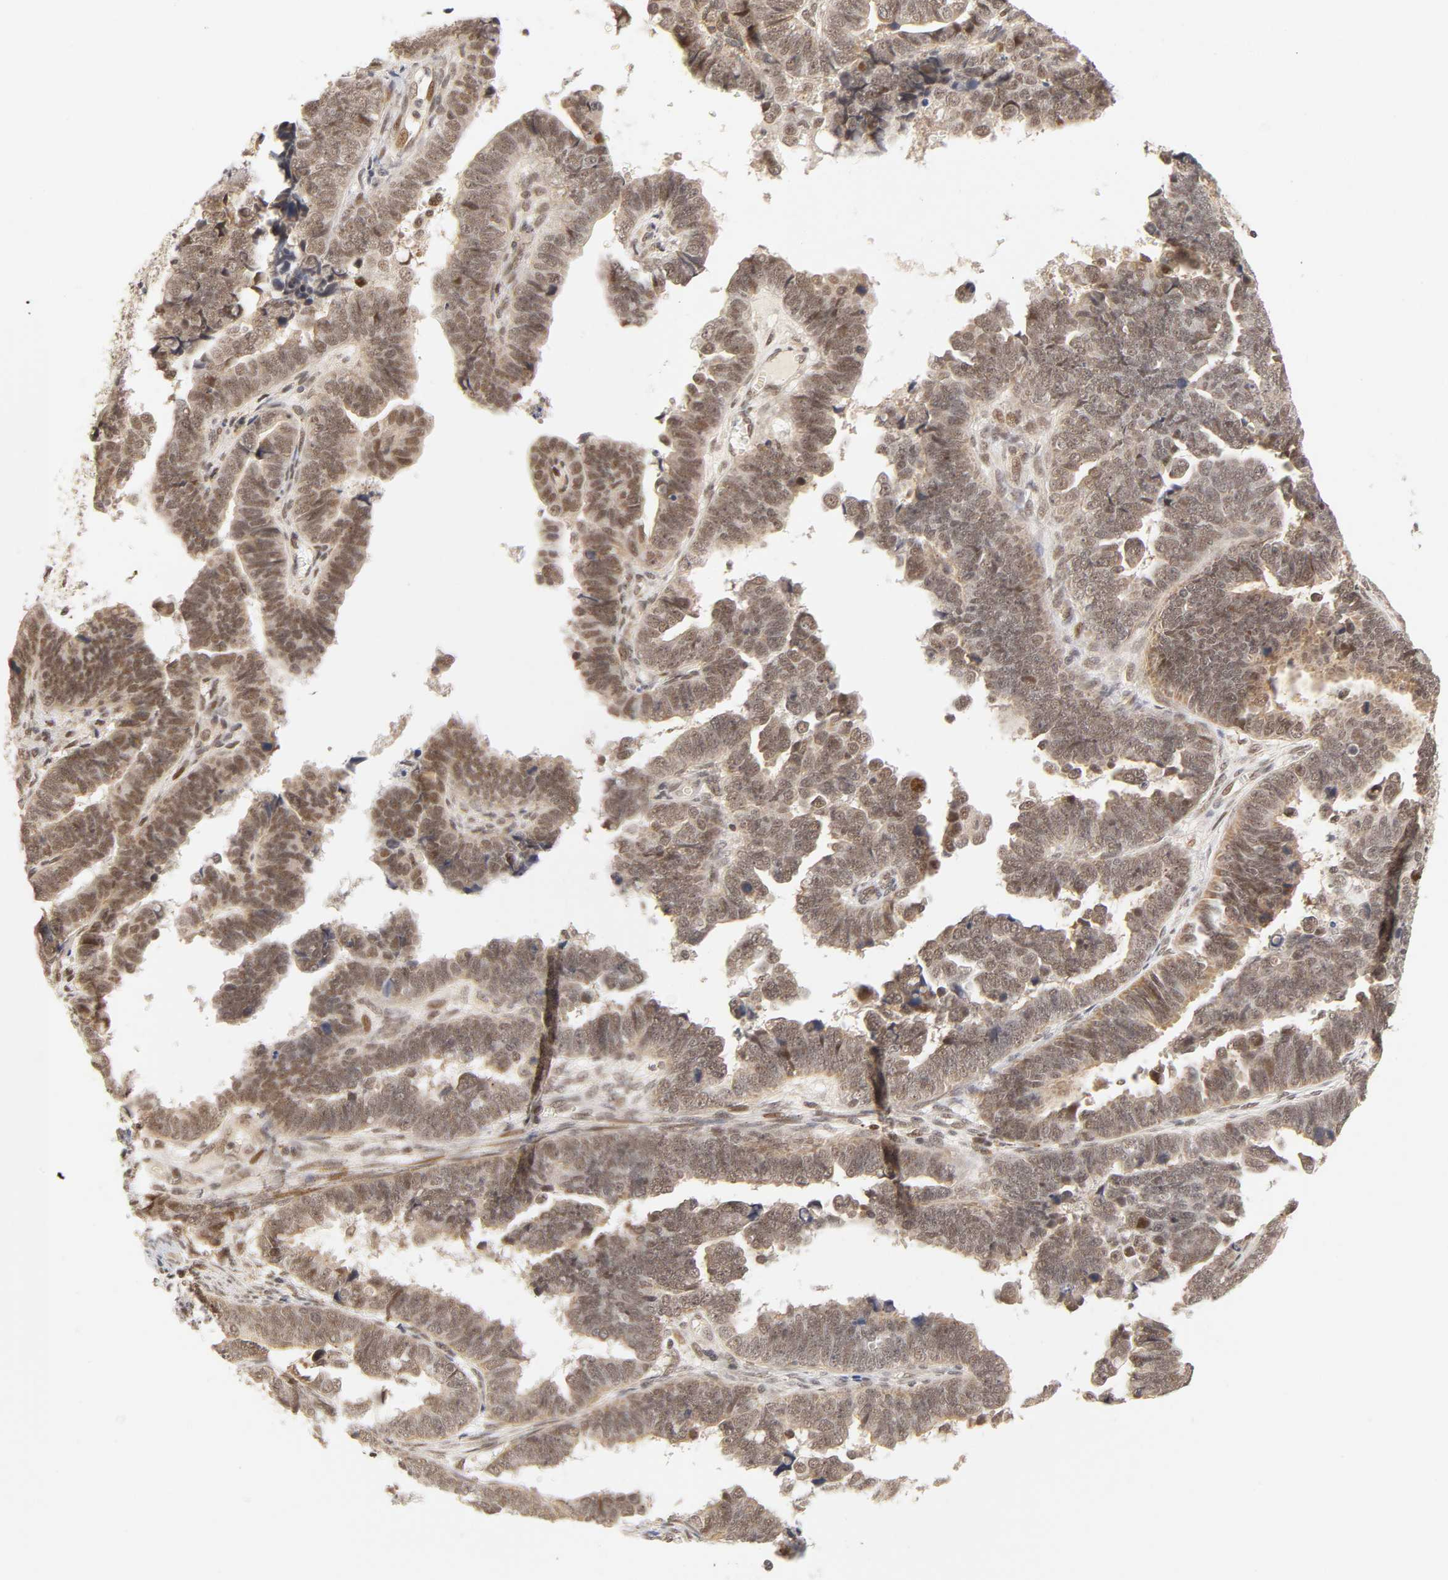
{"staining": {"intensity": "weak", "quantity": "25%-75%", "location": "cytoplasmic/membranous,nuclear"}, "tissue": "endometrial cancer", "cell_type": "Tumor cells", "image_type": "cancer", "snomed": [{"axis": "morphology", "description": "Adenocarcinoma, NOS"}, {"axis": "topography", "description": "Endometrium"}], "caption": "IHC photomicrograph of human endometrial cancer (adenocarcinoma) stained for a protein (brown), which reveals low levels of weak cytoplasmic/membranous and nuclear expression in approximately 25%-75% of tumor cells.", "gene": "TAF10", "patient": {"sex": "female", "age": 75}}